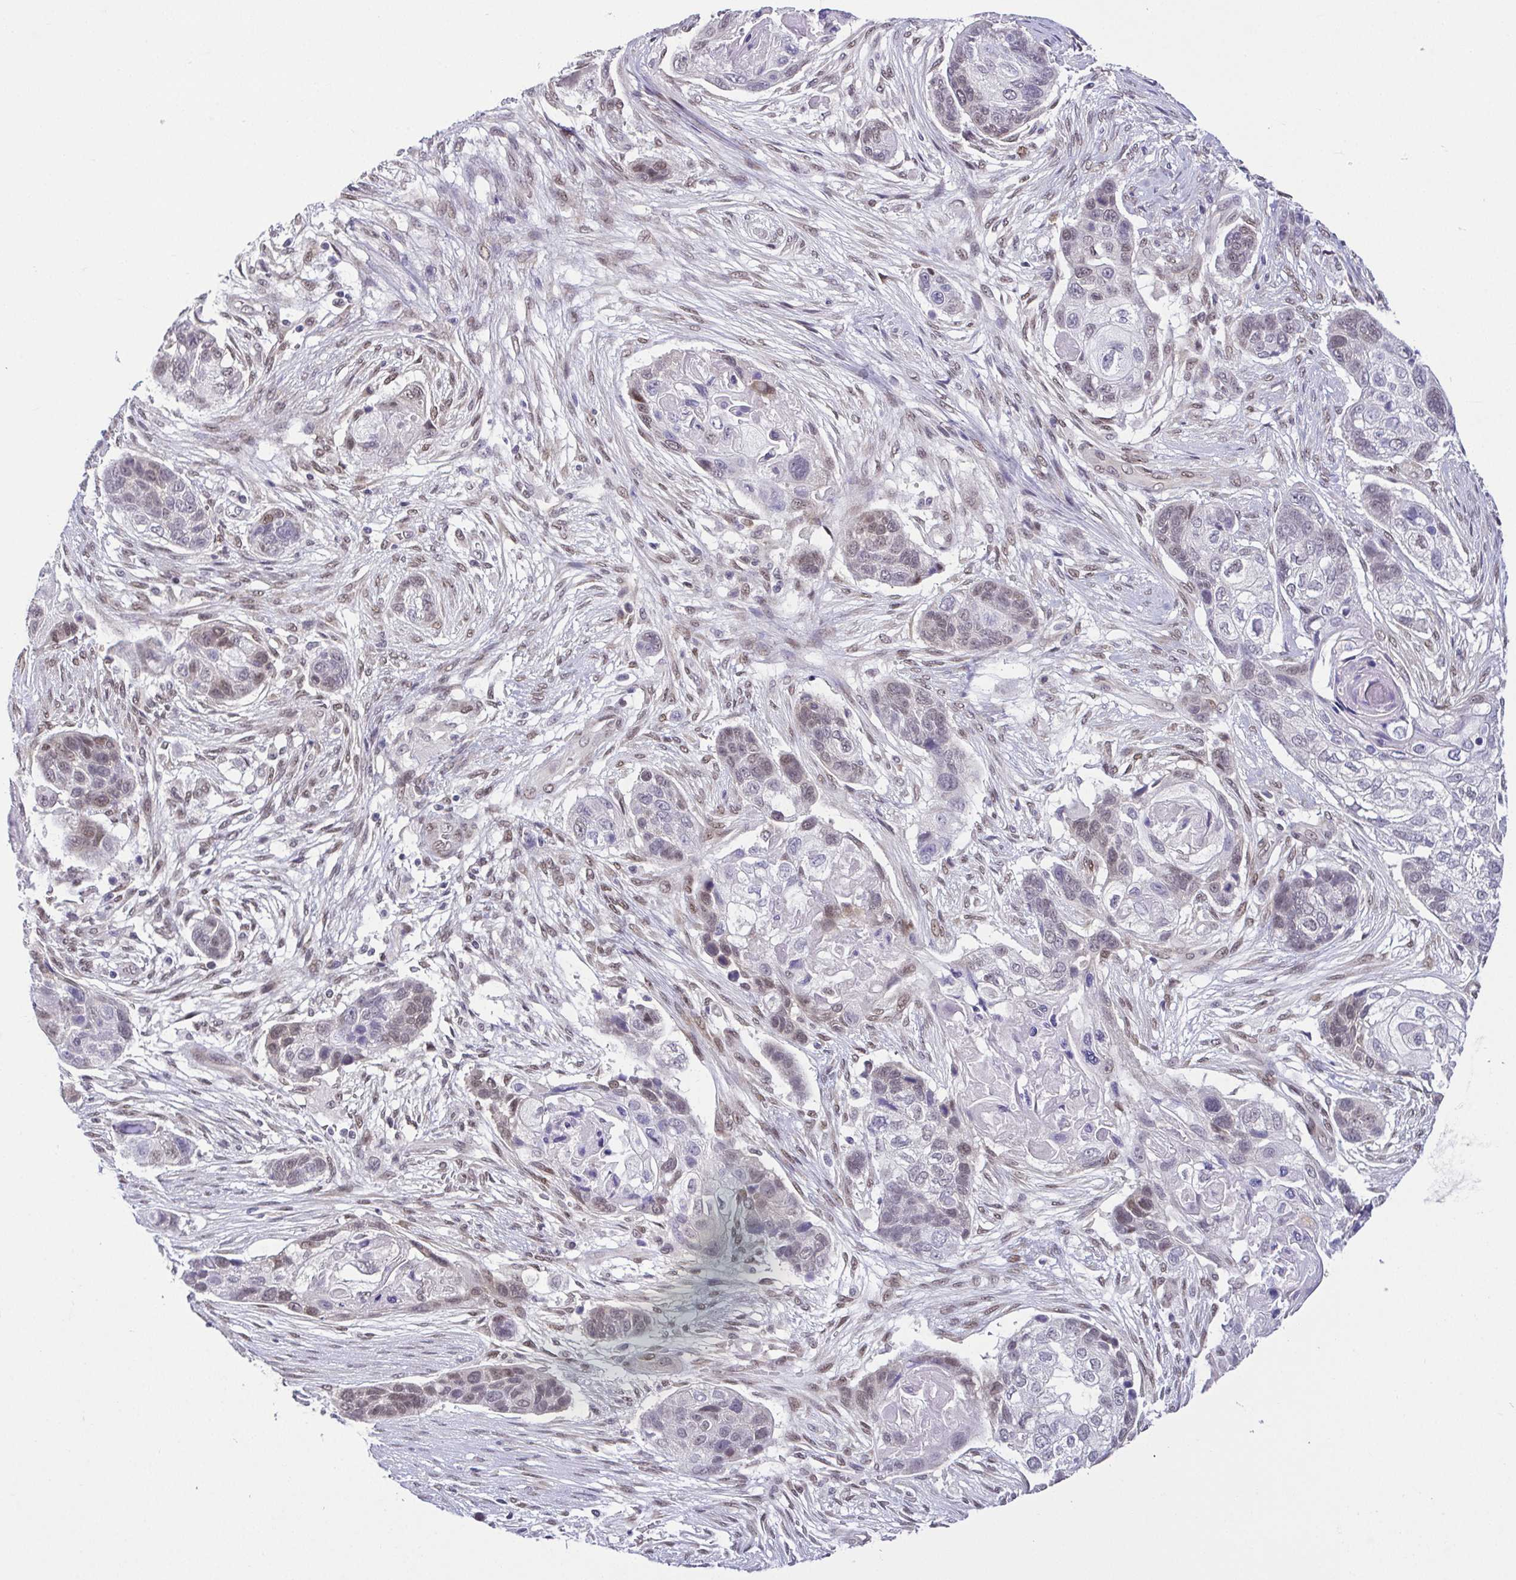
{"staining": {"intensity": "weak", "quantity": "<25%", "location": "nuclear"}, "tissue": "lung cancer", "cell_type": "Tumor cells", "image_type": "cancer", "snomed": [{"axis": "morphology", "description": "Squamous cell carcinoma, NOS"}, {"axis": "topography", "description": "Lung"}], "caption": "An image of squamous cell carcinoma (lung) stained for a protein displays no brown staining in tumor cells.", "gene": "RBM3", "patient": {"sex": "male", "age": 69}}